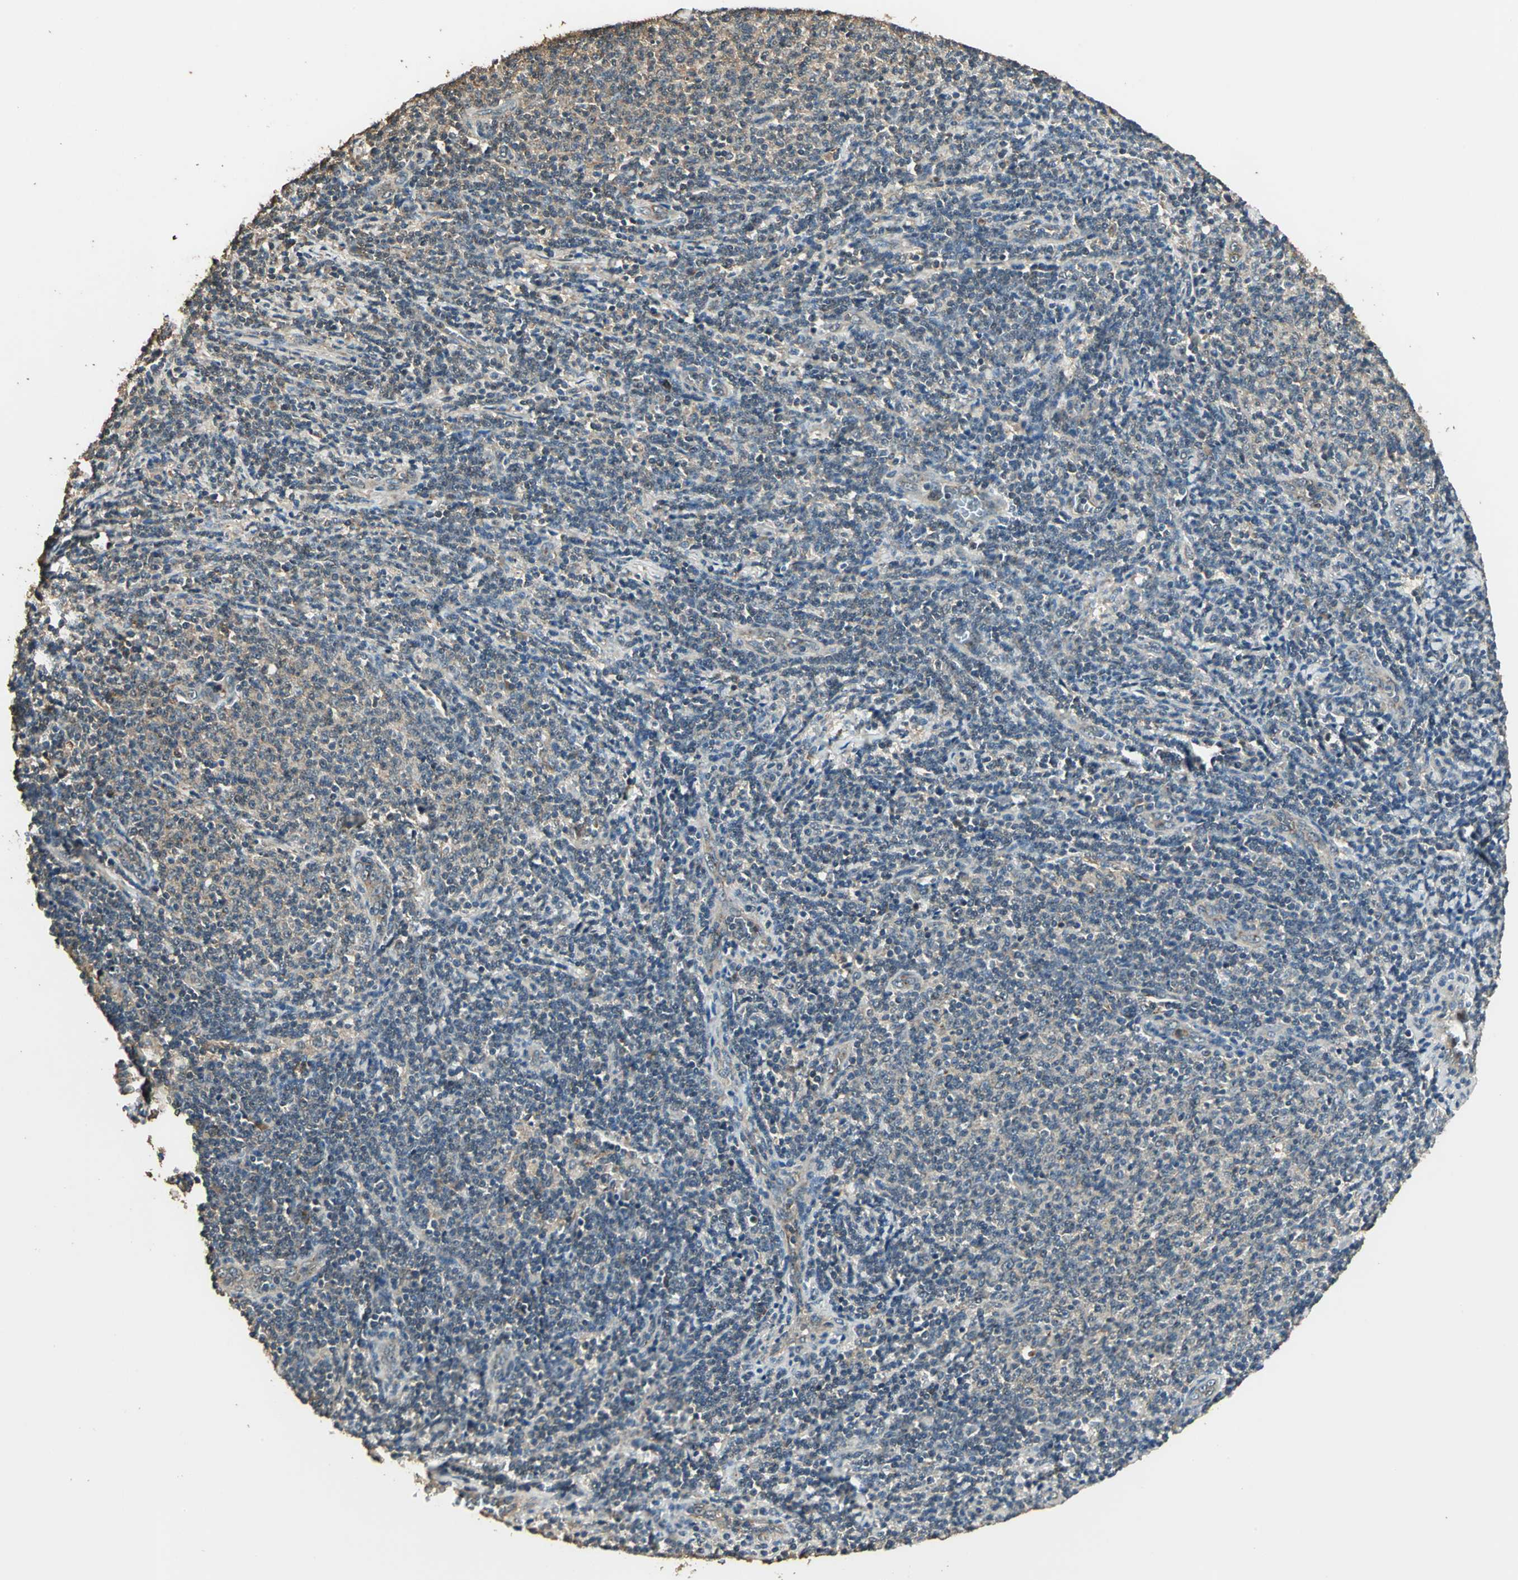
{"staining": {"intensity": "weak", "quantity": ">75%", "location": "cytoplasmic/membranous"}, "tissue": "lymphoma", "cell_type": "Tumor cells", "image_type": "cancer", "snomed": [{"axis": "morphology", "description": "Malignant lymphoma, non-Hodgkin's type, Low grade"}, {"axis": "topography", "description": "Lymph node"}], "caption": "IHC staining of lymphoma, which displays low levels of weak cytoplasmic/membranous positivity in about >75% of tumor cells indicating weak cytoplasmic/membranous protein expression. The staining was performed using DAB (brown) for protein detection and nuclei were counterstained in hematoxylin (blue).", "gene": "TMPRSS4", "patient": {"sex": "male", "age": 66}}